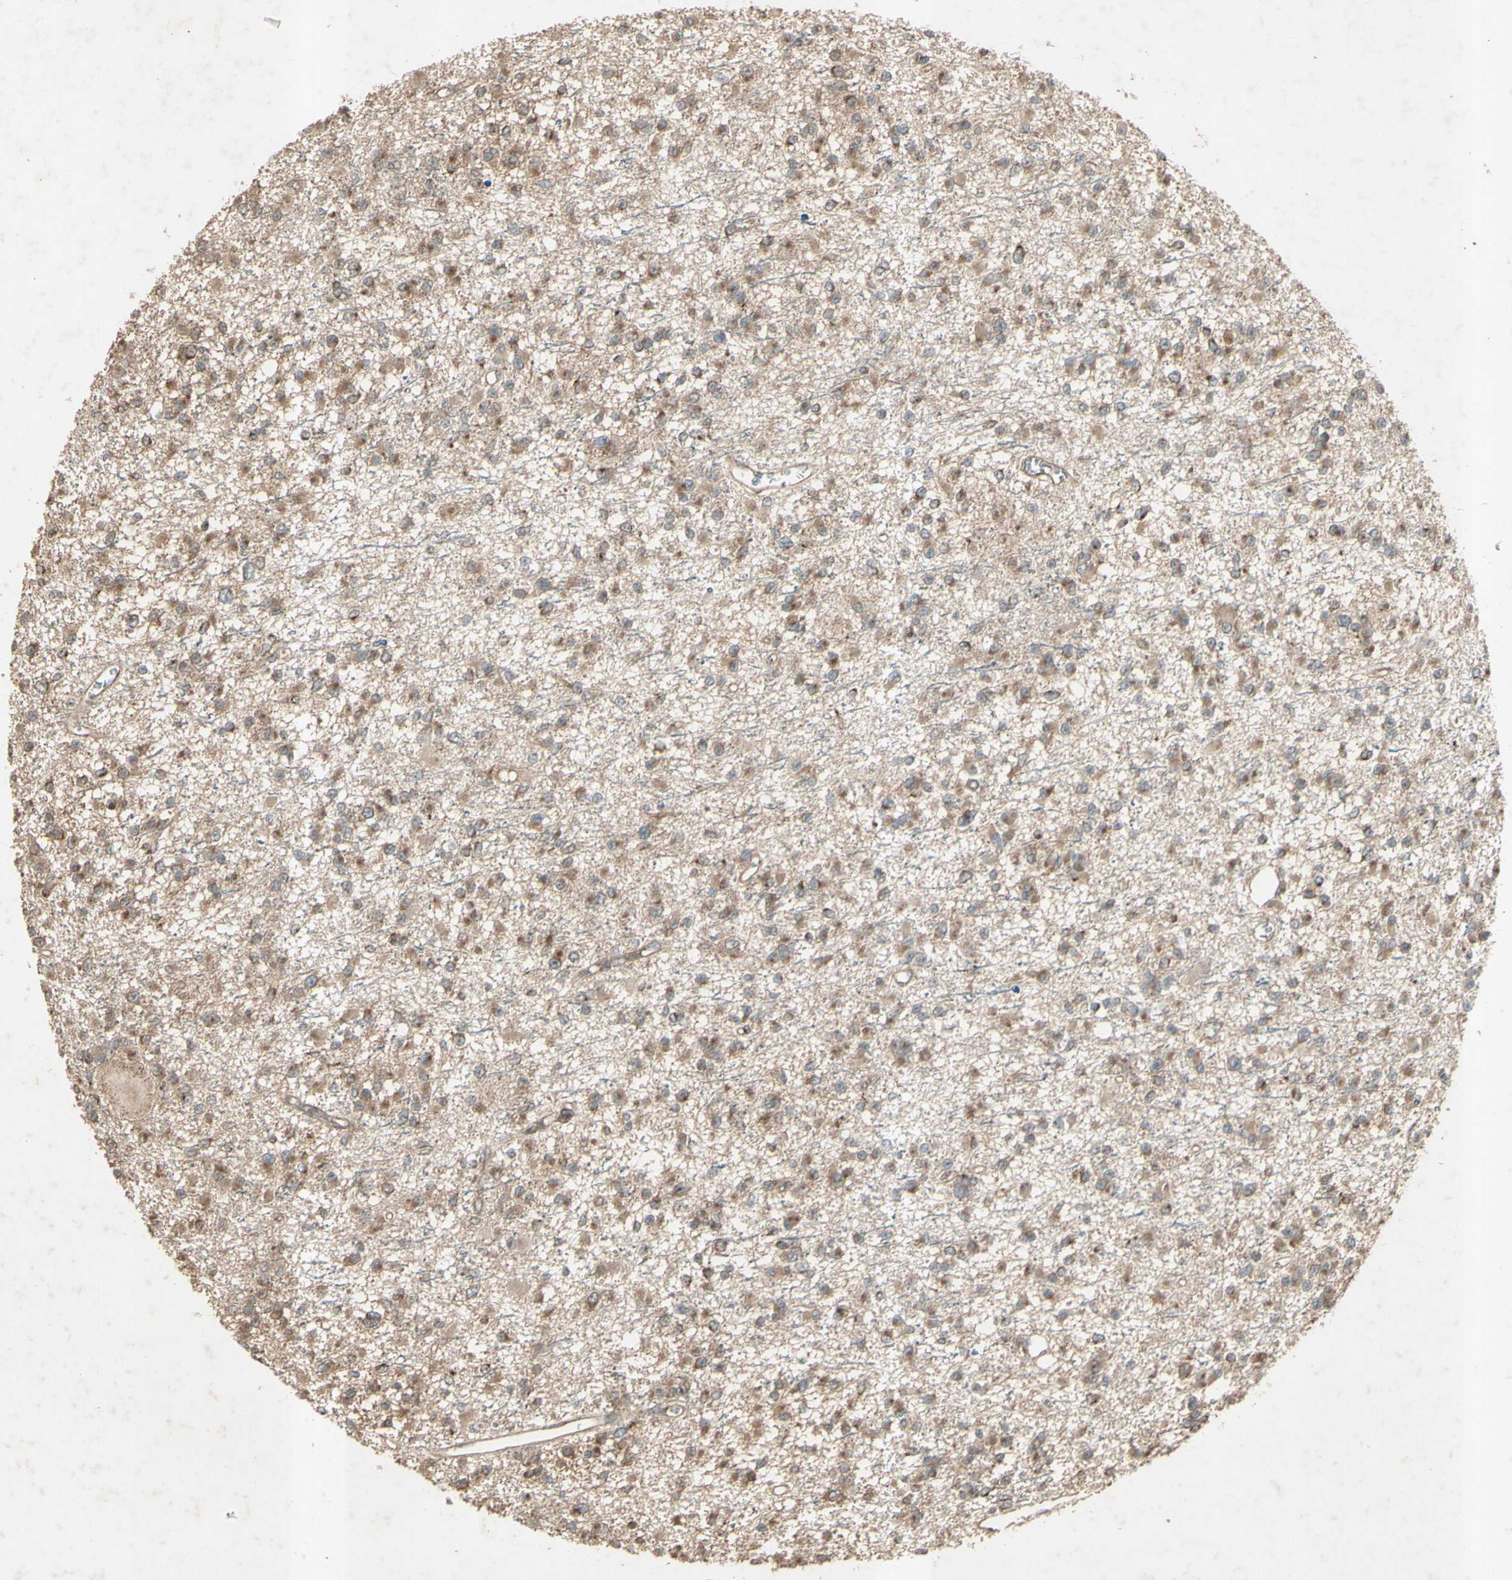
{"staining": {"intensity": "moderate", "quantity": ">75%", "location": "cytoplasmic/membranous"}, "tissue": "glioma", "cell_type": "Tumor cells", "image_type": "cancer", "snomed": [{"axis": "morphology", "description": "Glioma, malignant, Low grade"}, {"axis": "topography", "description": "Brain"}], "caption": "Approximately >75% of tumor cells in human glioma demonstrate moderate cytoplasmic/membranous protein staining as visualized by brown immunohistochemical staining.", "gene": "AP1G1", "patient": {"sex": "female", "age": 22}}